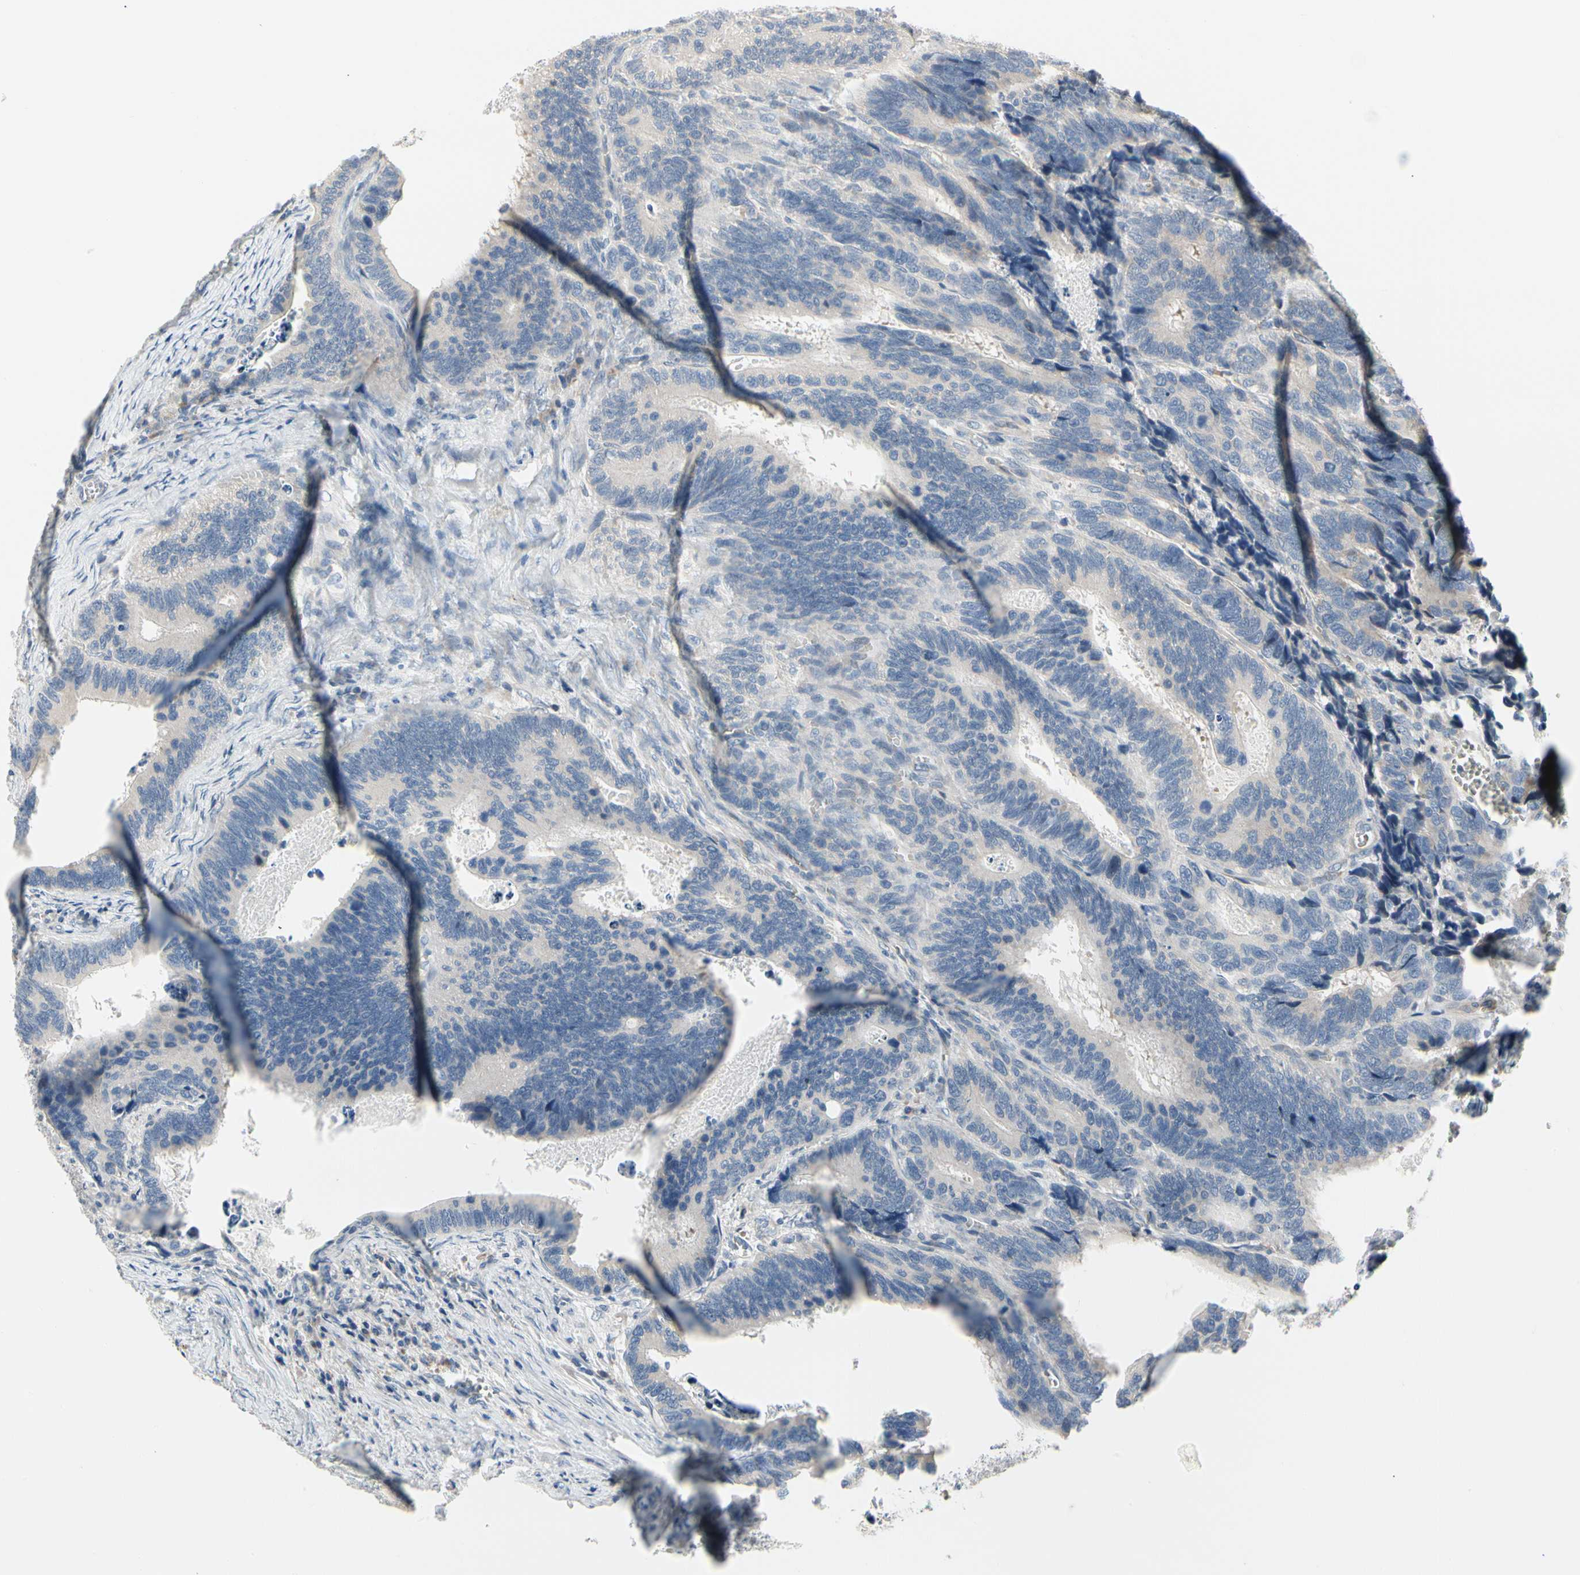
{"staining": {"intensity": "negative", "quantity": "none", "location": "none"}, "tissue": "colorectal cancer", "cell_type": "Tumor cells", "image_type": "cancer", "snomed": [{"axis": "morphology", "description": "Adenocarcinoma, NOS"}, {"axis": "topography", "description": "Colon"}], "caption": "Immunohistochemical staining of adenocarcinoma (colorectal) demonstrates no significant expression in tumor cells. (Immunohistochemistry (ihc), brightfield microscopy, high magnification).", "gene": "NFASC", "patient": {"sex": "male", "age": 72}}